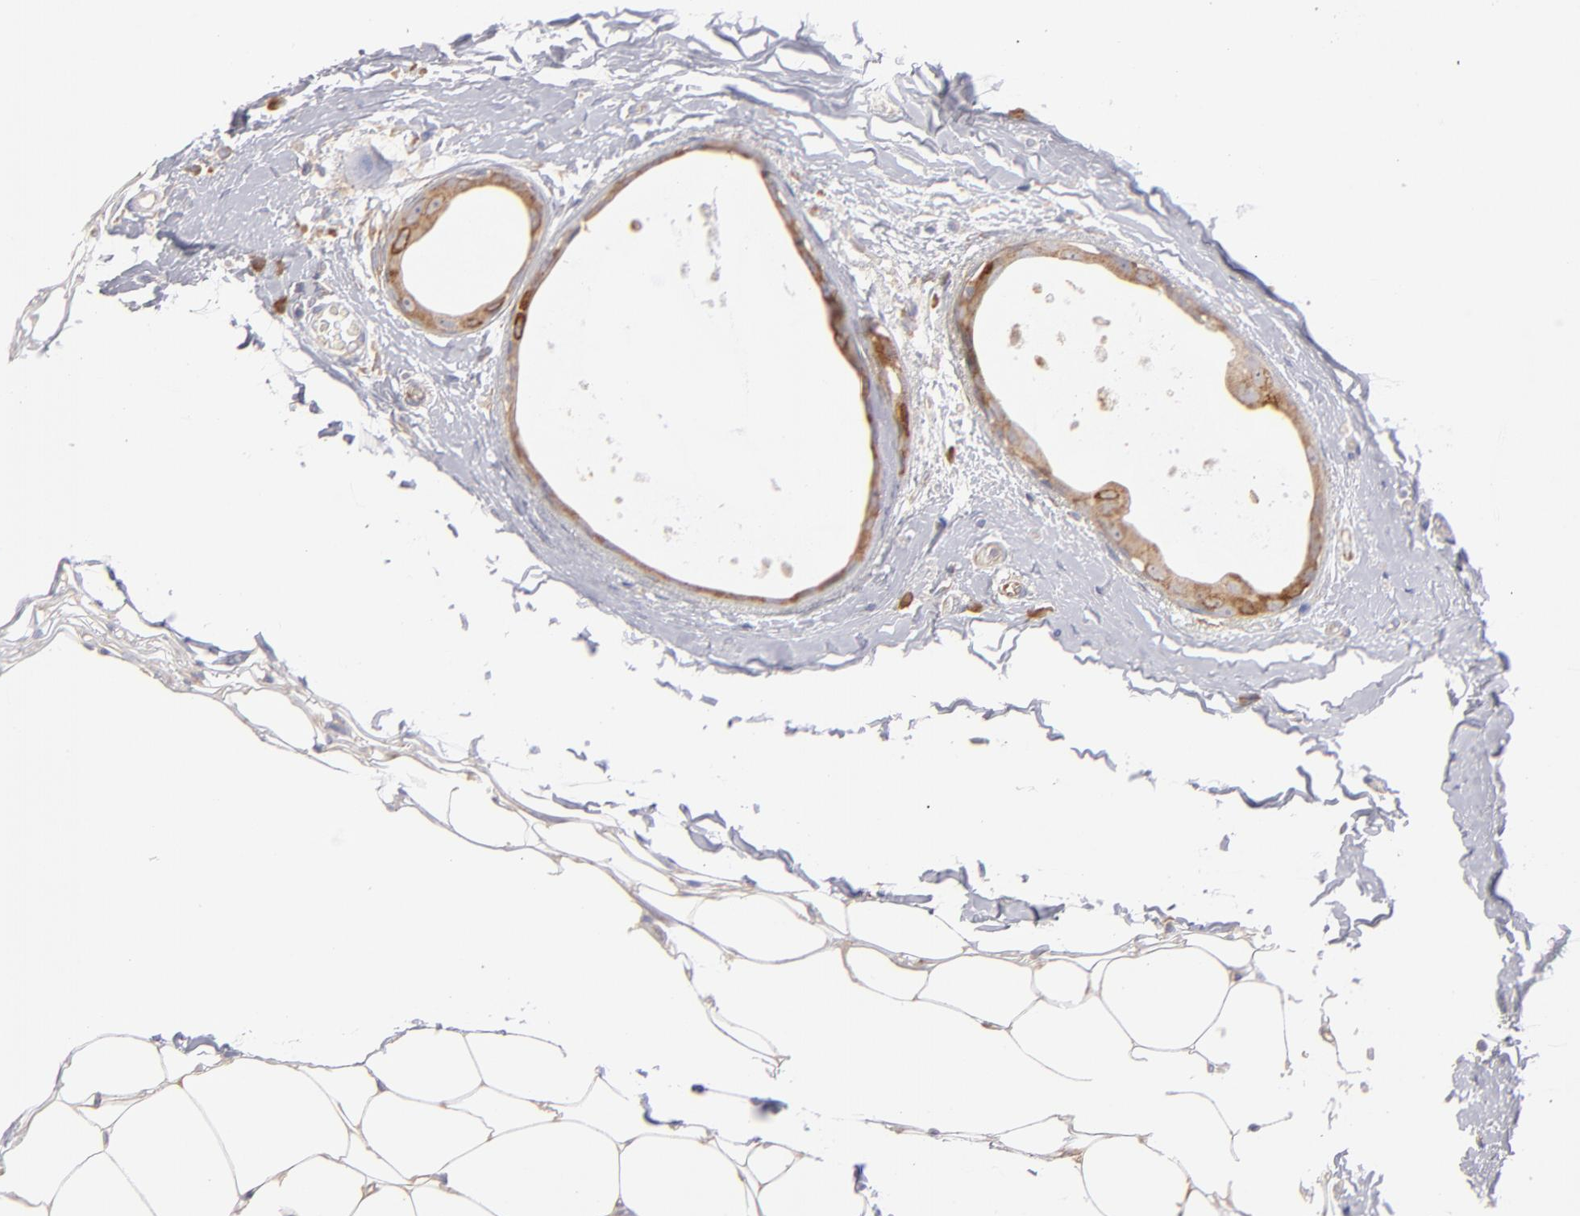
{"staining": {"intensity": "weak", "quantity": "25%-75%", "location": "cytoplasmic/membranous"}, "tissue": "breast cancer", "cell_type": "Tumor cells", "image_type": "cancer", "snomed": [{"axis": "morphology", "description": "Lobular carcinoma"}, {"axis": "topography", "description": "Breast"}], "caption": "Breast cancer tissue displays weak cytoplasmic/membranous expression in about 25%-75% of tumor cells, visualized by immunohistochemistry.", "gene": "ENTPD5", "patient": {"sex": "female", "age": 55}}